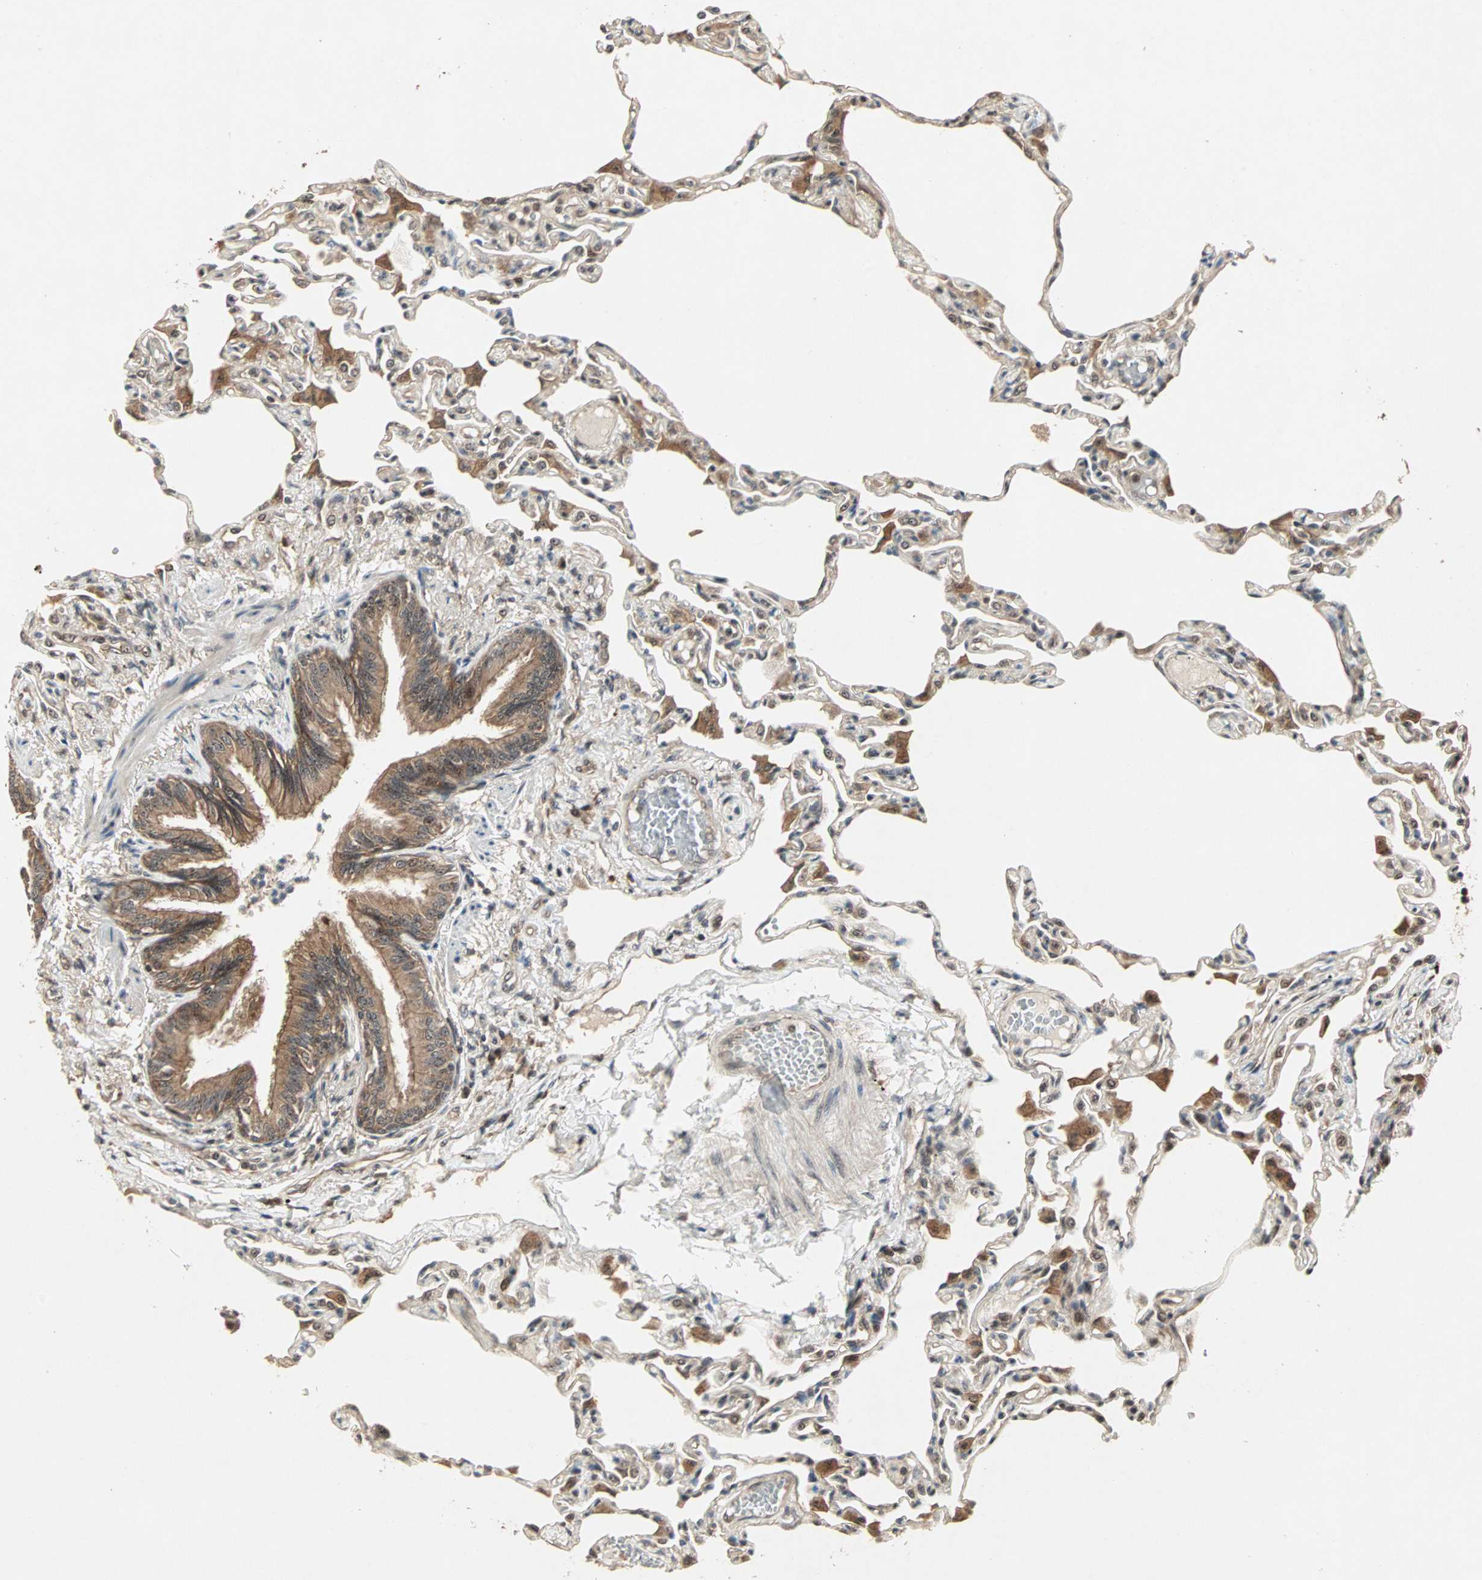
{"staining": {"intensity": "moderate", "quantity": "25%-75%", "location": "cytoplasmic/membranous,nuclear"}, "tissue": "lung", "cell_type": "Alveolar cells", "image_type": "normal", "snomed": [{"axis": "morphology", "description": "Normal tissue, NOS"}, {"axis": "topography", "description": "Lung"}], "caption": "Lung stained with DAB (3,3'-diaminobenzidine) IHC reveals medium levels of moderate cytoplasmic/membranous,nuclear staining in approximately 25%-75% of alveolar cells. (IHC, brightfield microscopy, high magnification).", "gene": "CSNK2B", "patient": {"sex": "female", "age": 49}}